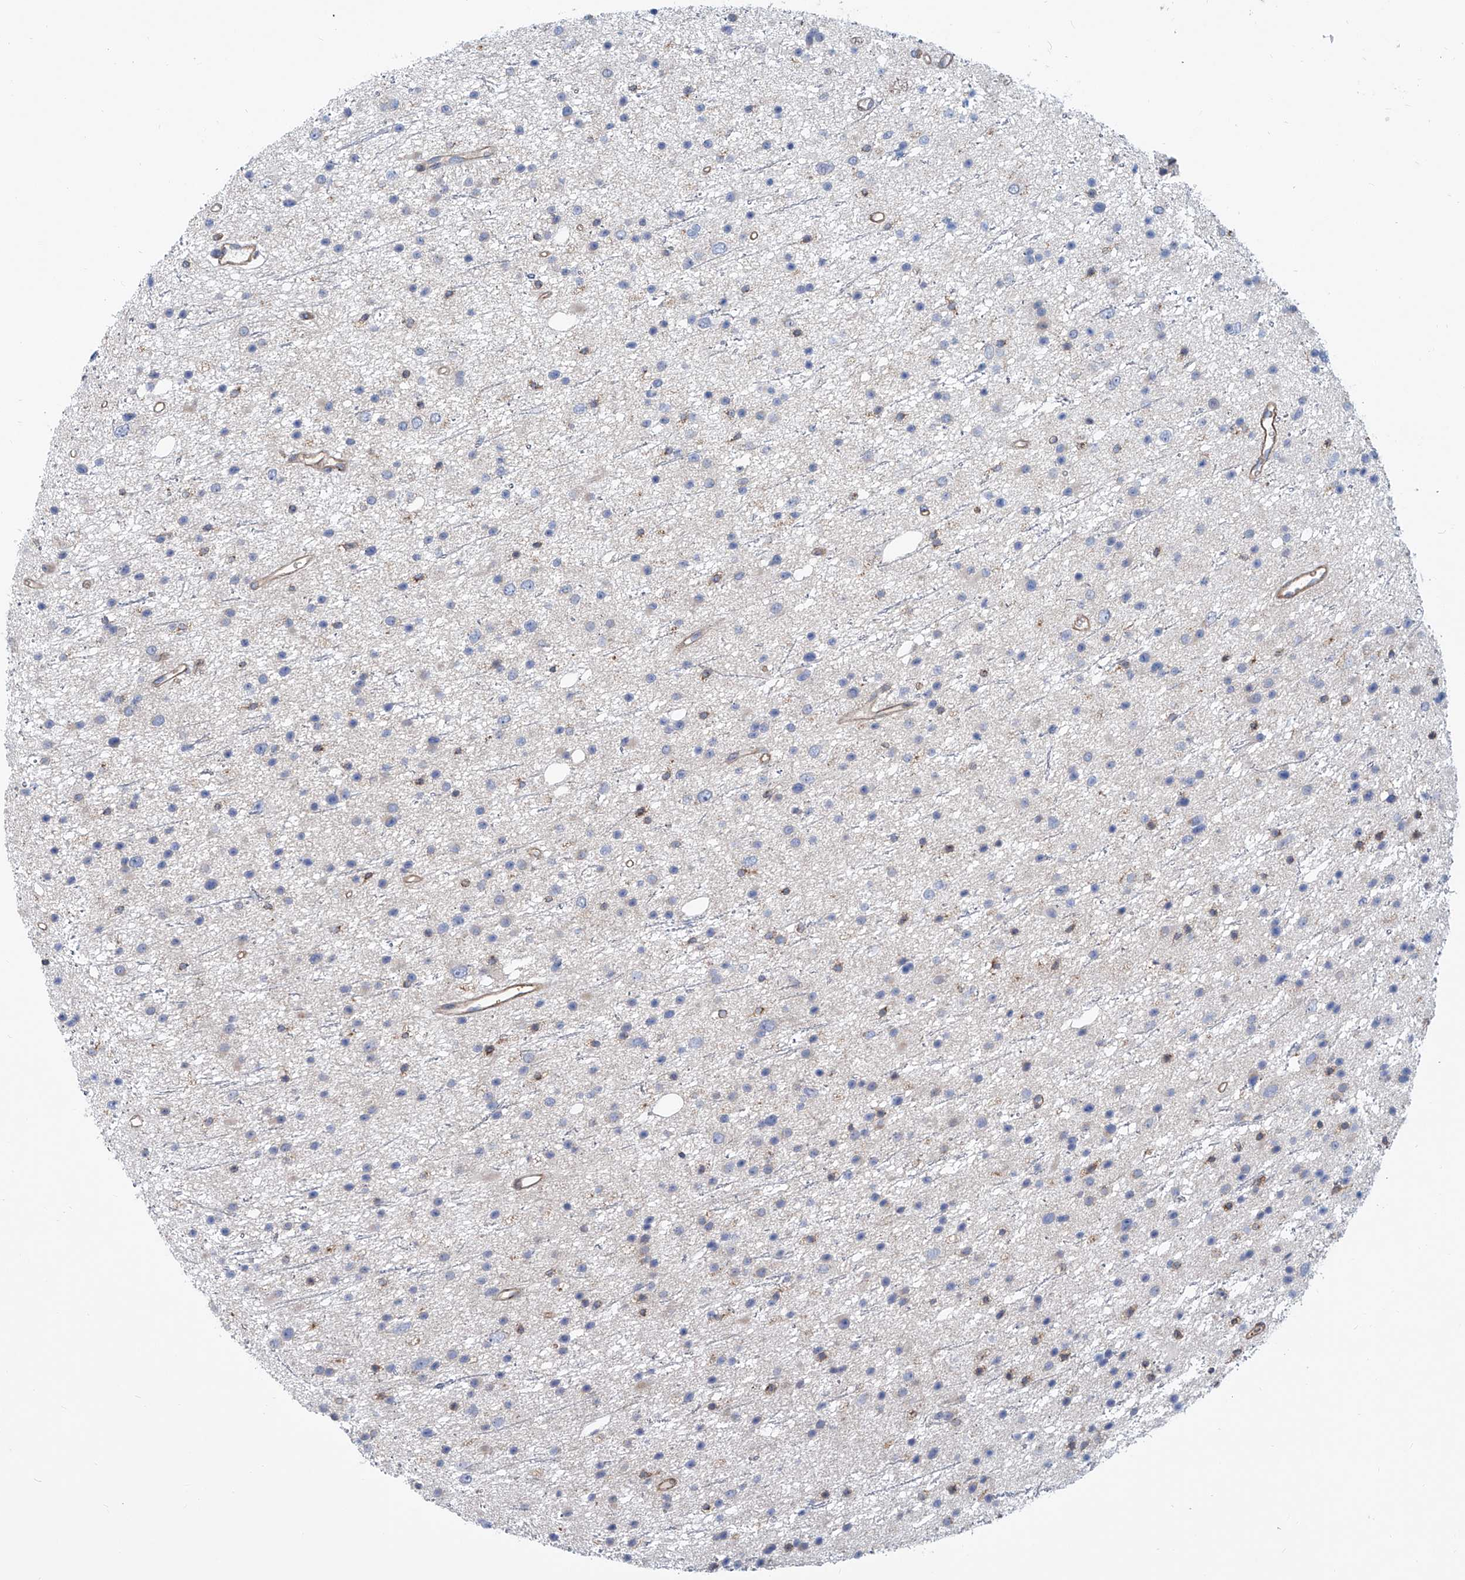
{"staining": {"intensity": "negative", "quantity": "none", "location": "none"}, "tissue": "glioma", "cell_type": "Tumor cells", "image_type": "cancer", "snomed": [{"axis": "morphology", "description": "Glioma, malignant, Low grade"}, {"axis": "topography", "description": "Cerebral cortex"}], "caption": "The micrograph shows no significant staining in tumor cells of glioma.", "gene": "TNN", "patient": {"sex": "female", "age": 39}}